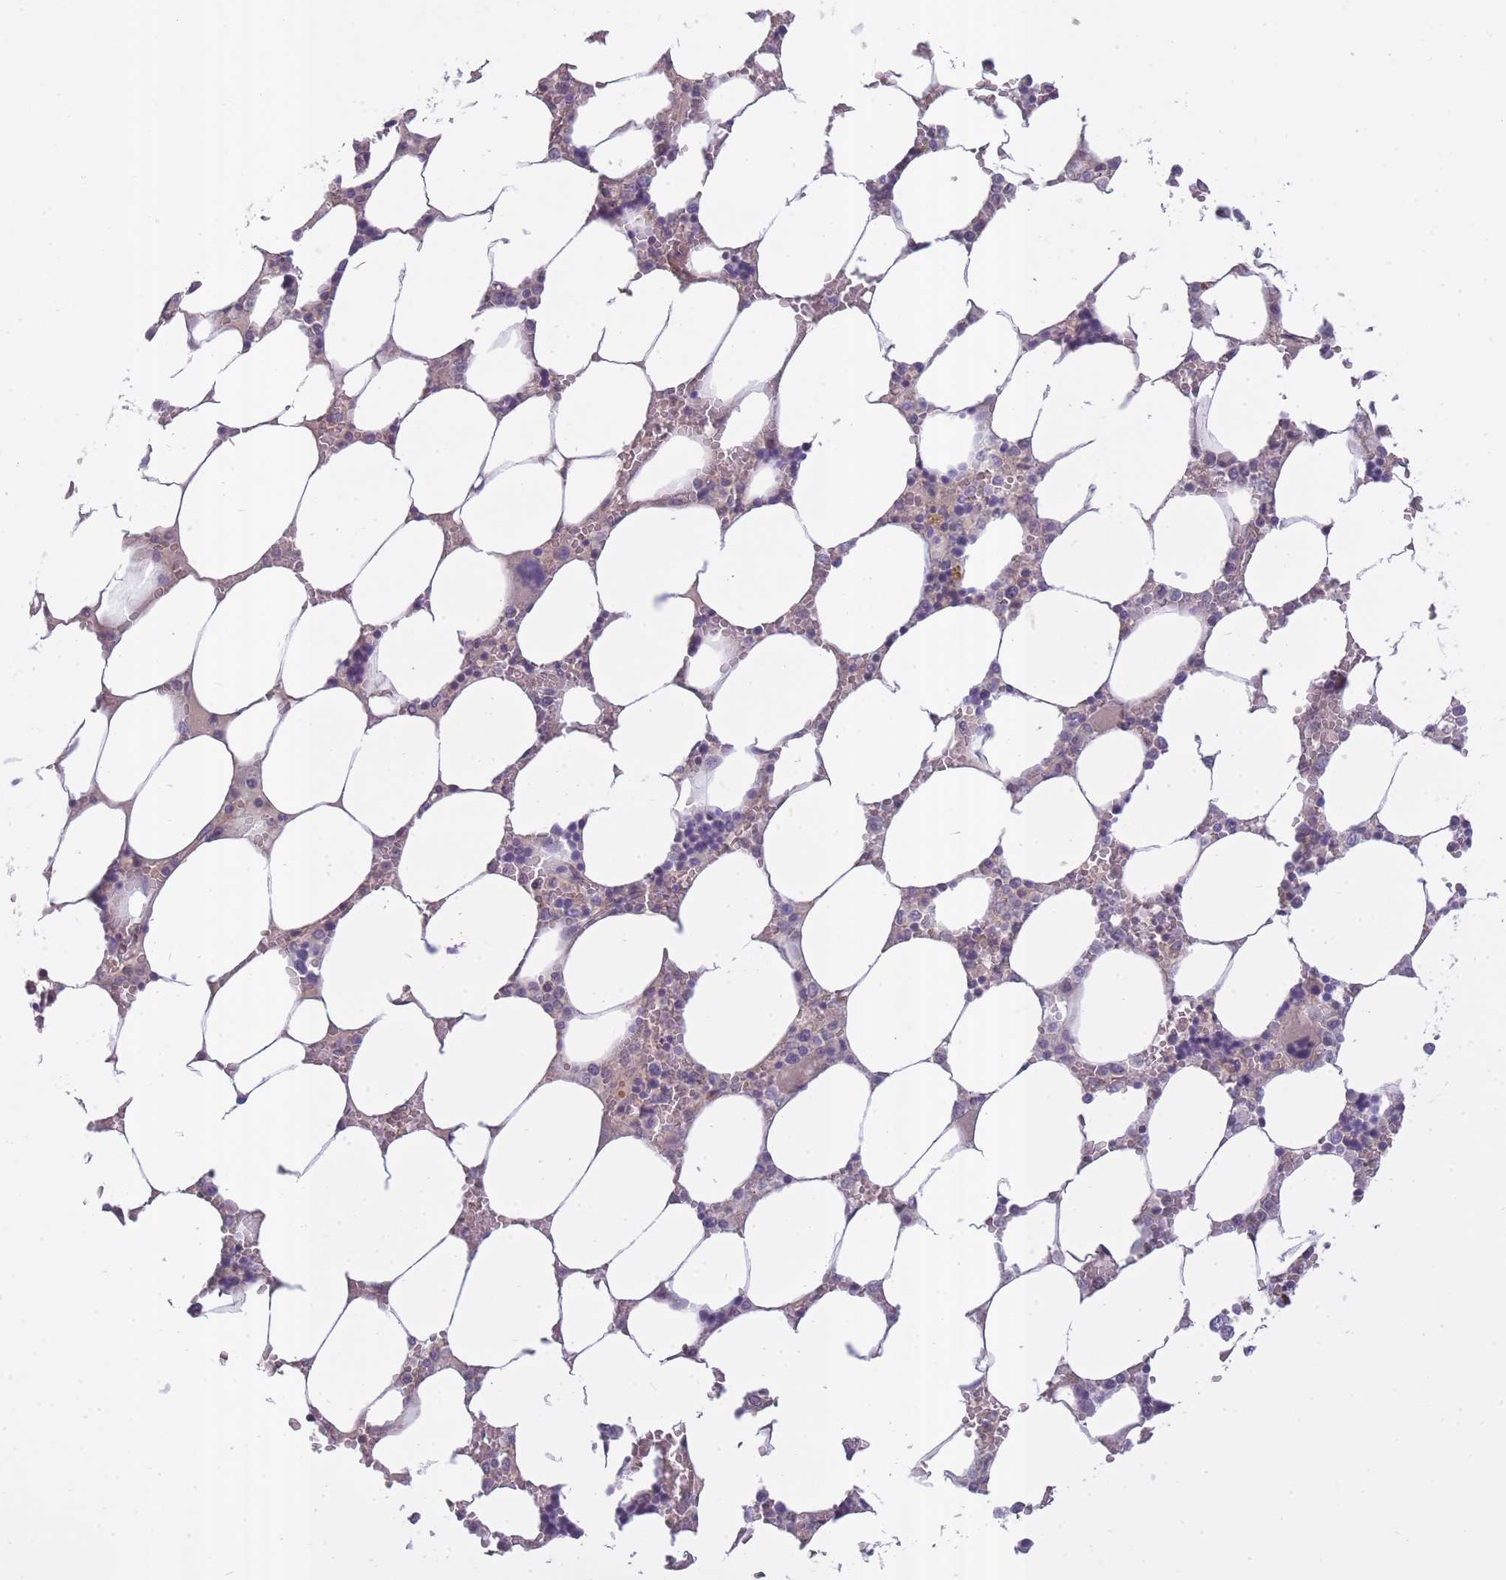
{"staining": {"intensity": "negative", "quantity": "none", "location": "none"}, "tissue": "bone marrow", "cell_type": "Hematopoietic cells", "image_type": "normal", "snomed": [{"axis": "morphology", "description": "Normal tissue, NOS"}, {"axis": "topography", "description": "Bone marrow"}], "caption": "This image is of unremarkable bone marrow stained with immunohistochemistry to label a protein in brown with the nuclei are counter-stained blue. There is no expression in hematopoietic cells.", "gene": "SLC8A2", "patient": {"sex": "male", "age": 64}}